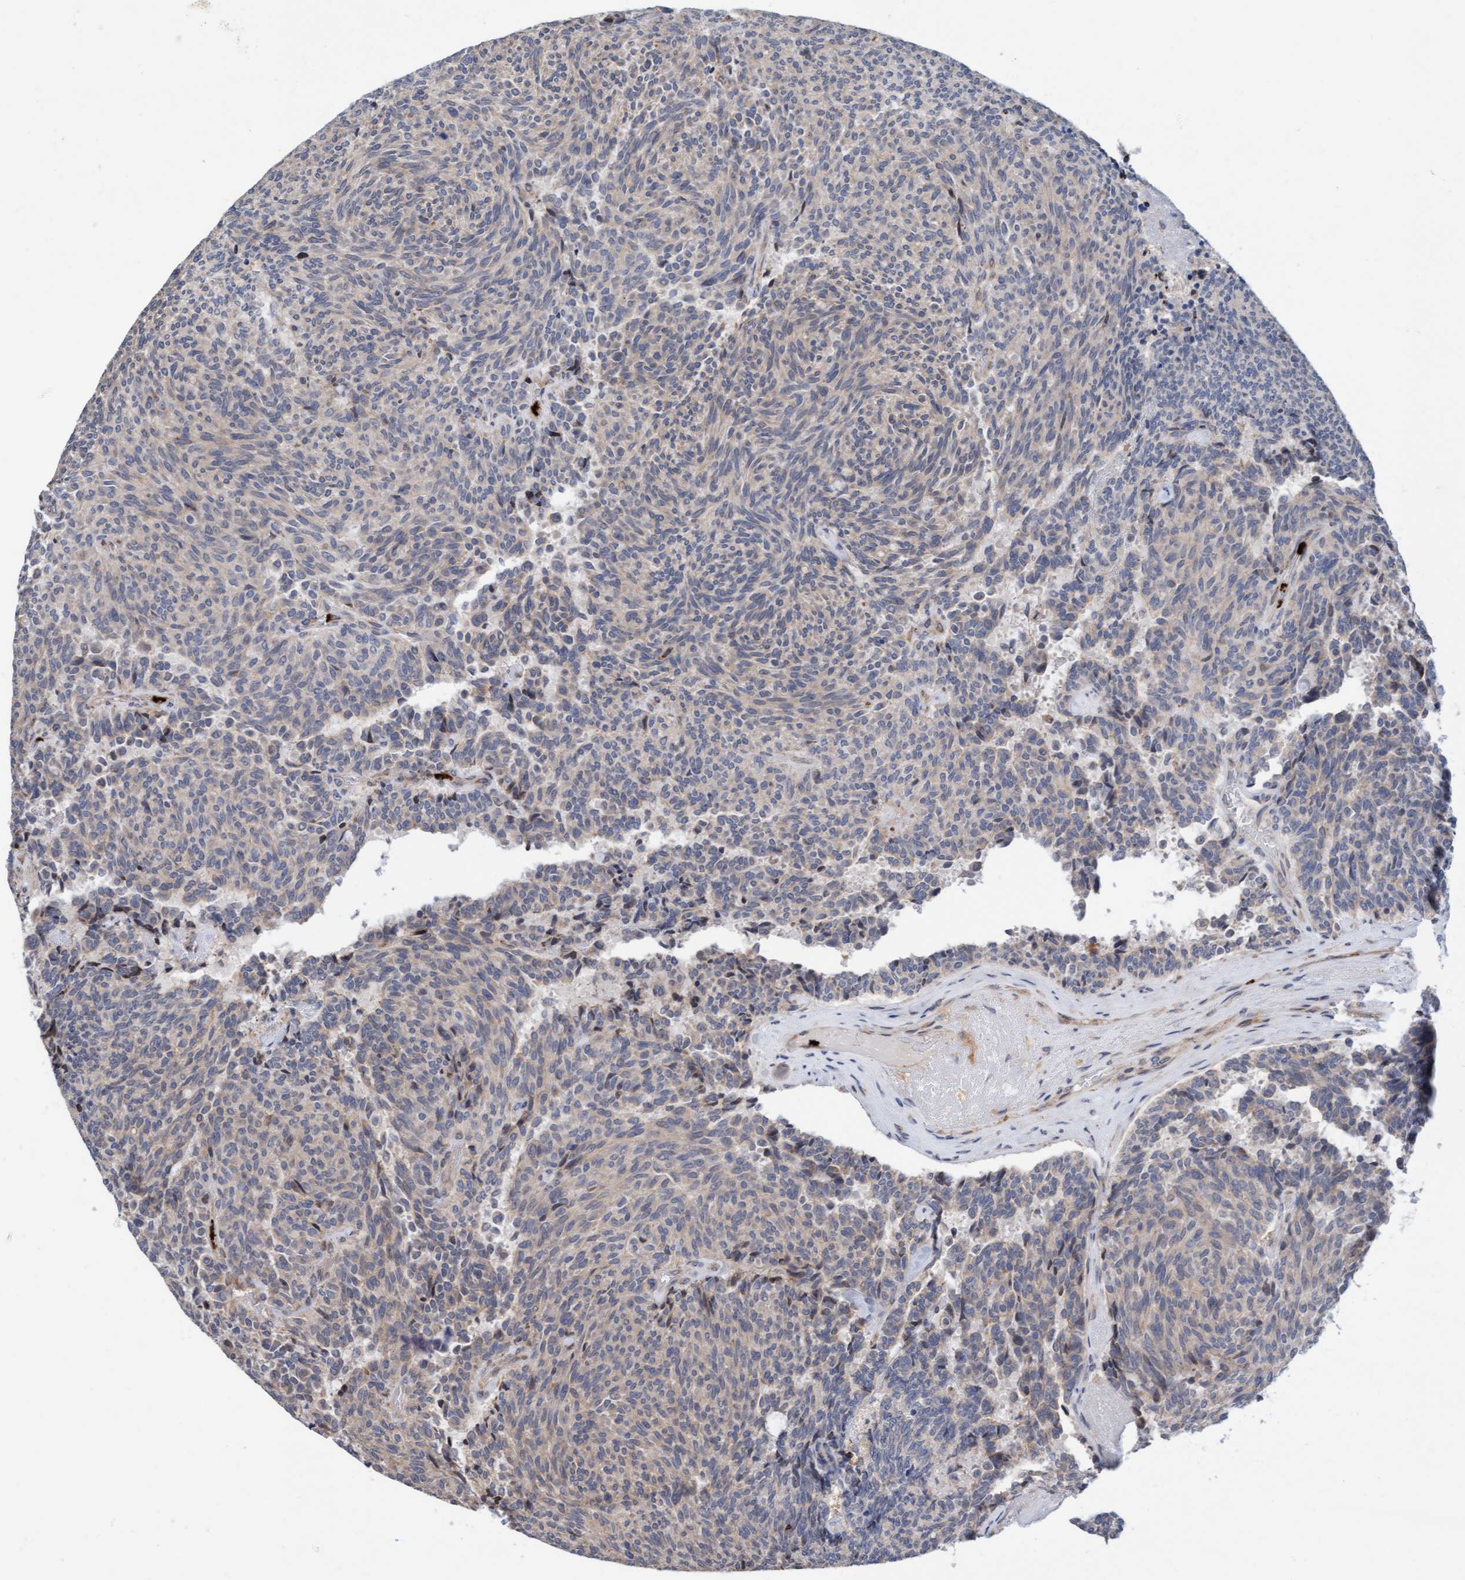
{"staining": {"intensity": "negative", "quantity": "none", "location": "none"}, "tissue": "carcinoid", "cell_type": "Tumor cells", "image_type": "cancer", "snomed": [{"axis": "morphology", "description": "Carcinoid, malignant, NOS"}, {"axis": "topography", "description": "Pancreas"}], "caption": "IHC photomicrograph of neoplastic tissue: malignant carcinoid stained with DAB (3,3'-diaminobenzidine) reveals no significant protein staining in tumor cells. (Stains: DAB (3,3'-diaminobenzidine) immunohistochemistry with hematoxylin counter stain, Microscopy: brightfield microscopy at high magnification).", "gene": "MMP8", "patient": {"sex": "female", "age": 54}}